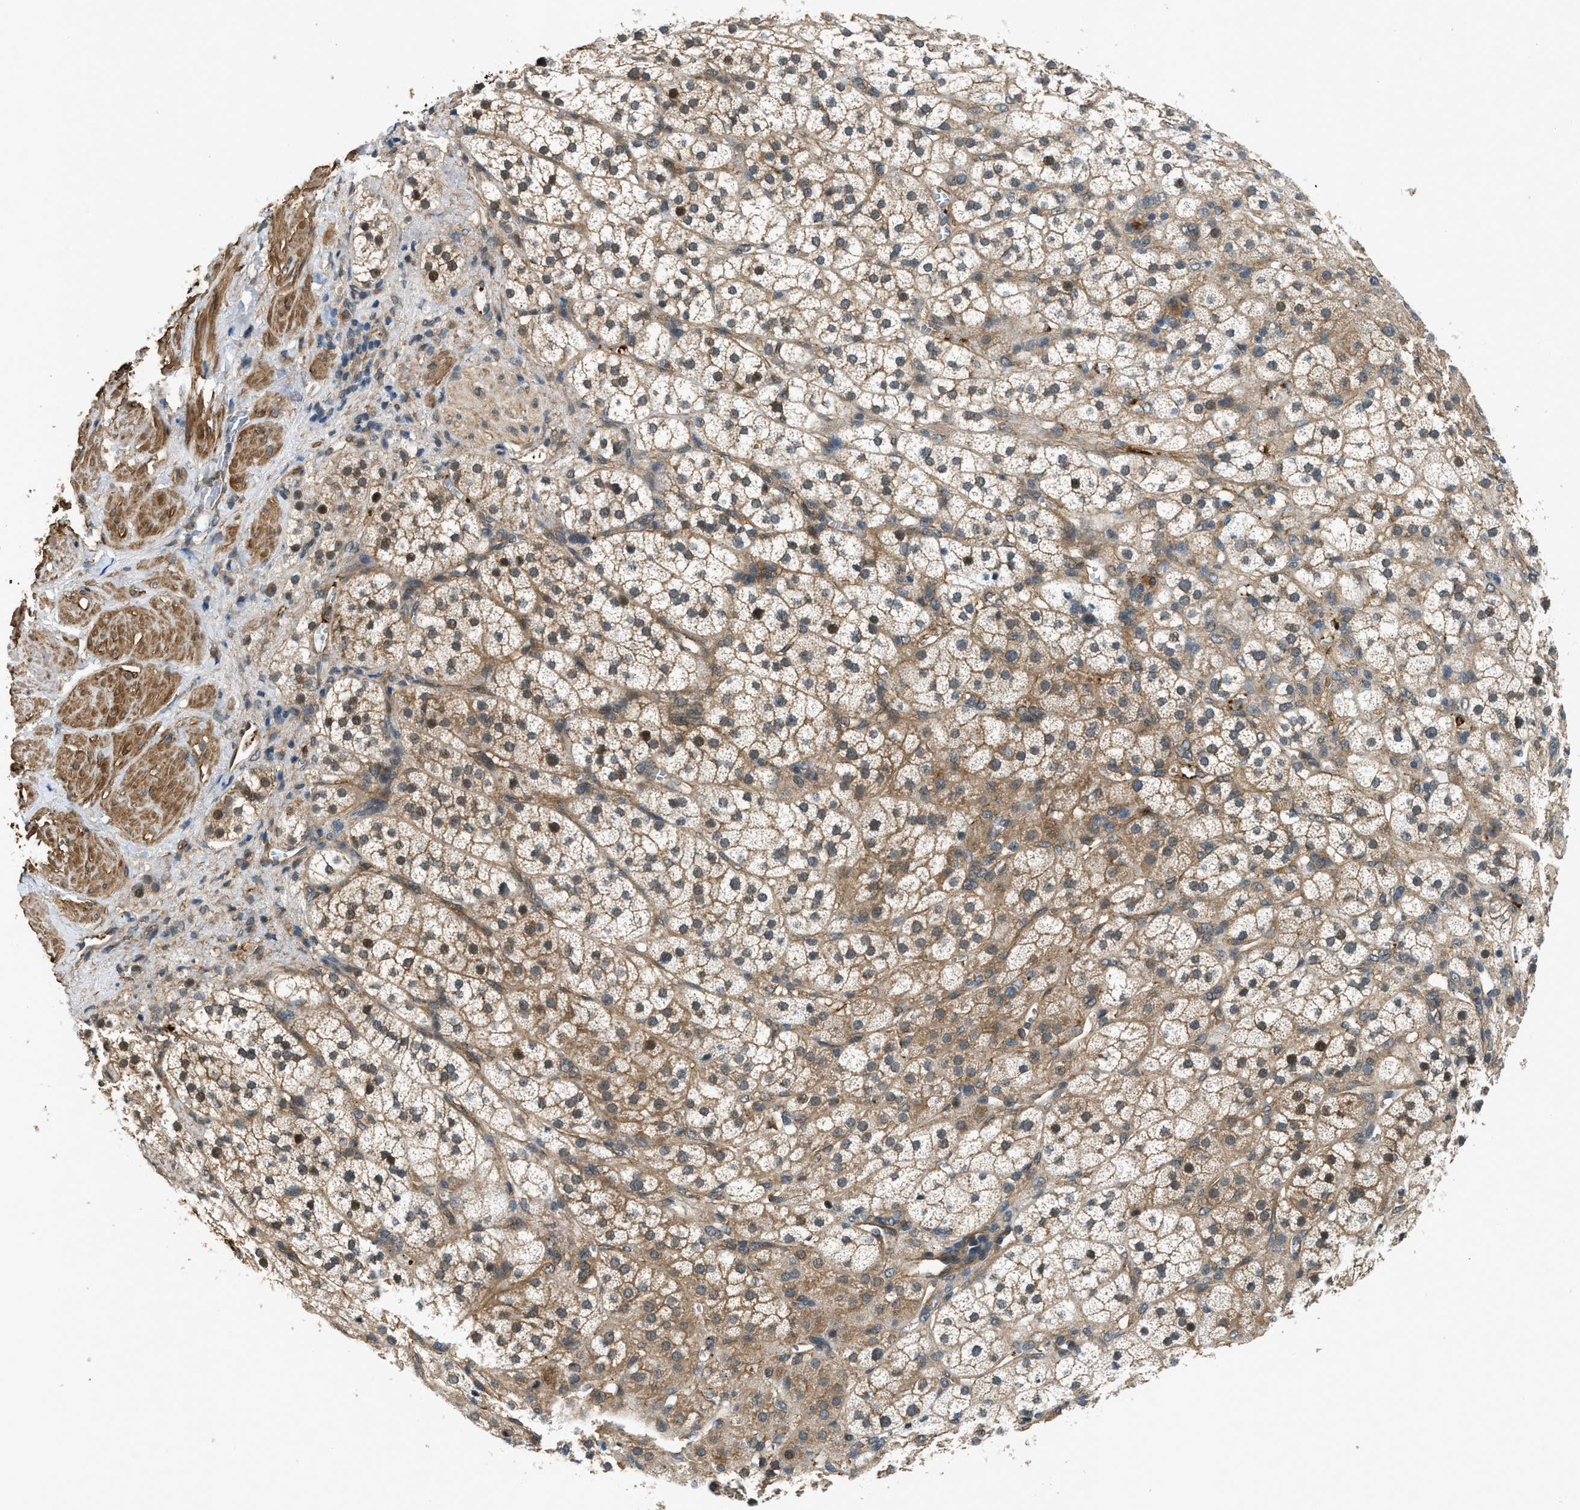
{"staining": {"intensity": "moderate", "quantity": "25%-75%", "location": "cytoplasmic/membranous"}, "tissue": "adrenal gland", "cell_type": "Glandular cells", "image_type": "normal", "snomed": [{"axis": "morphology", "description": "Normal tissue, NOS"}, {"axis": "topography", "description": "Adrenal gland"}], "caption": "IHC image of normal human adrenal gland stained for a protein (brown), which displays medium levels of moderate cytoplasmic/membranous positivity in approximately 25%-75% of glandular cells.", "gene": "CGN", "patient": {"sex": "male", "age": 56}}